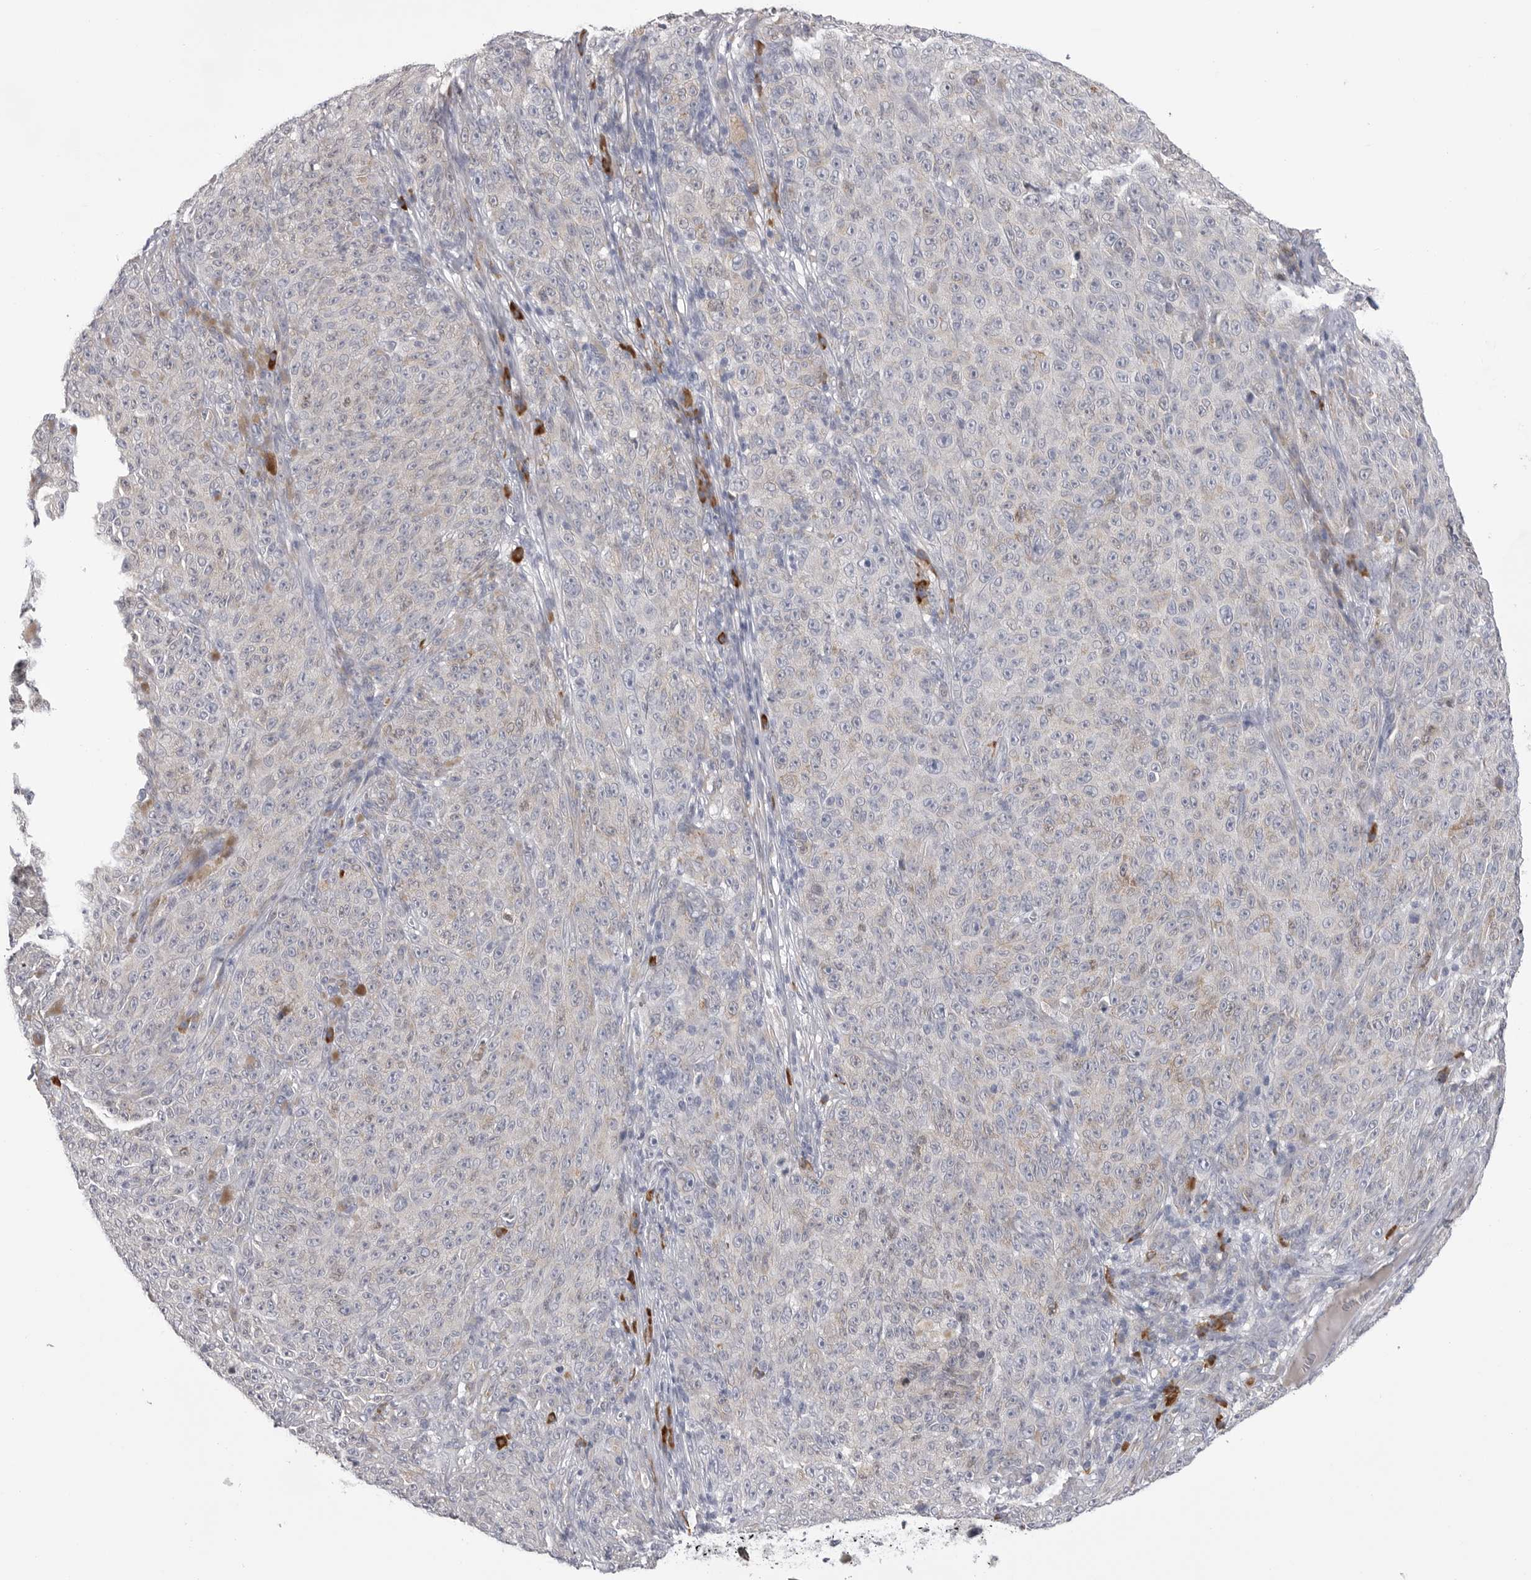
{"staining": {"intensity": "negative", "quantity": "none", "location": "none"}, "tissue": "melanoma", "cell_type": "Tumor cells", "image_type": "cancer", "snomed": [{"axis": "morphology", "description": "Malignant melanoma, NOS"}, {"axis": "topography", "description": "Skin"}], "caption": "Immunohistochemistry (IHC) micrograph of neoplastic tissue: melanoma stained with DAB reveals no significant protein staining in tumor cells. (Brightfield microscopy of DAB immunohistochemistry (IHC) at high magnification).", "gene": "FKBP2", "patient": {"sex": "female", "age": 82}}